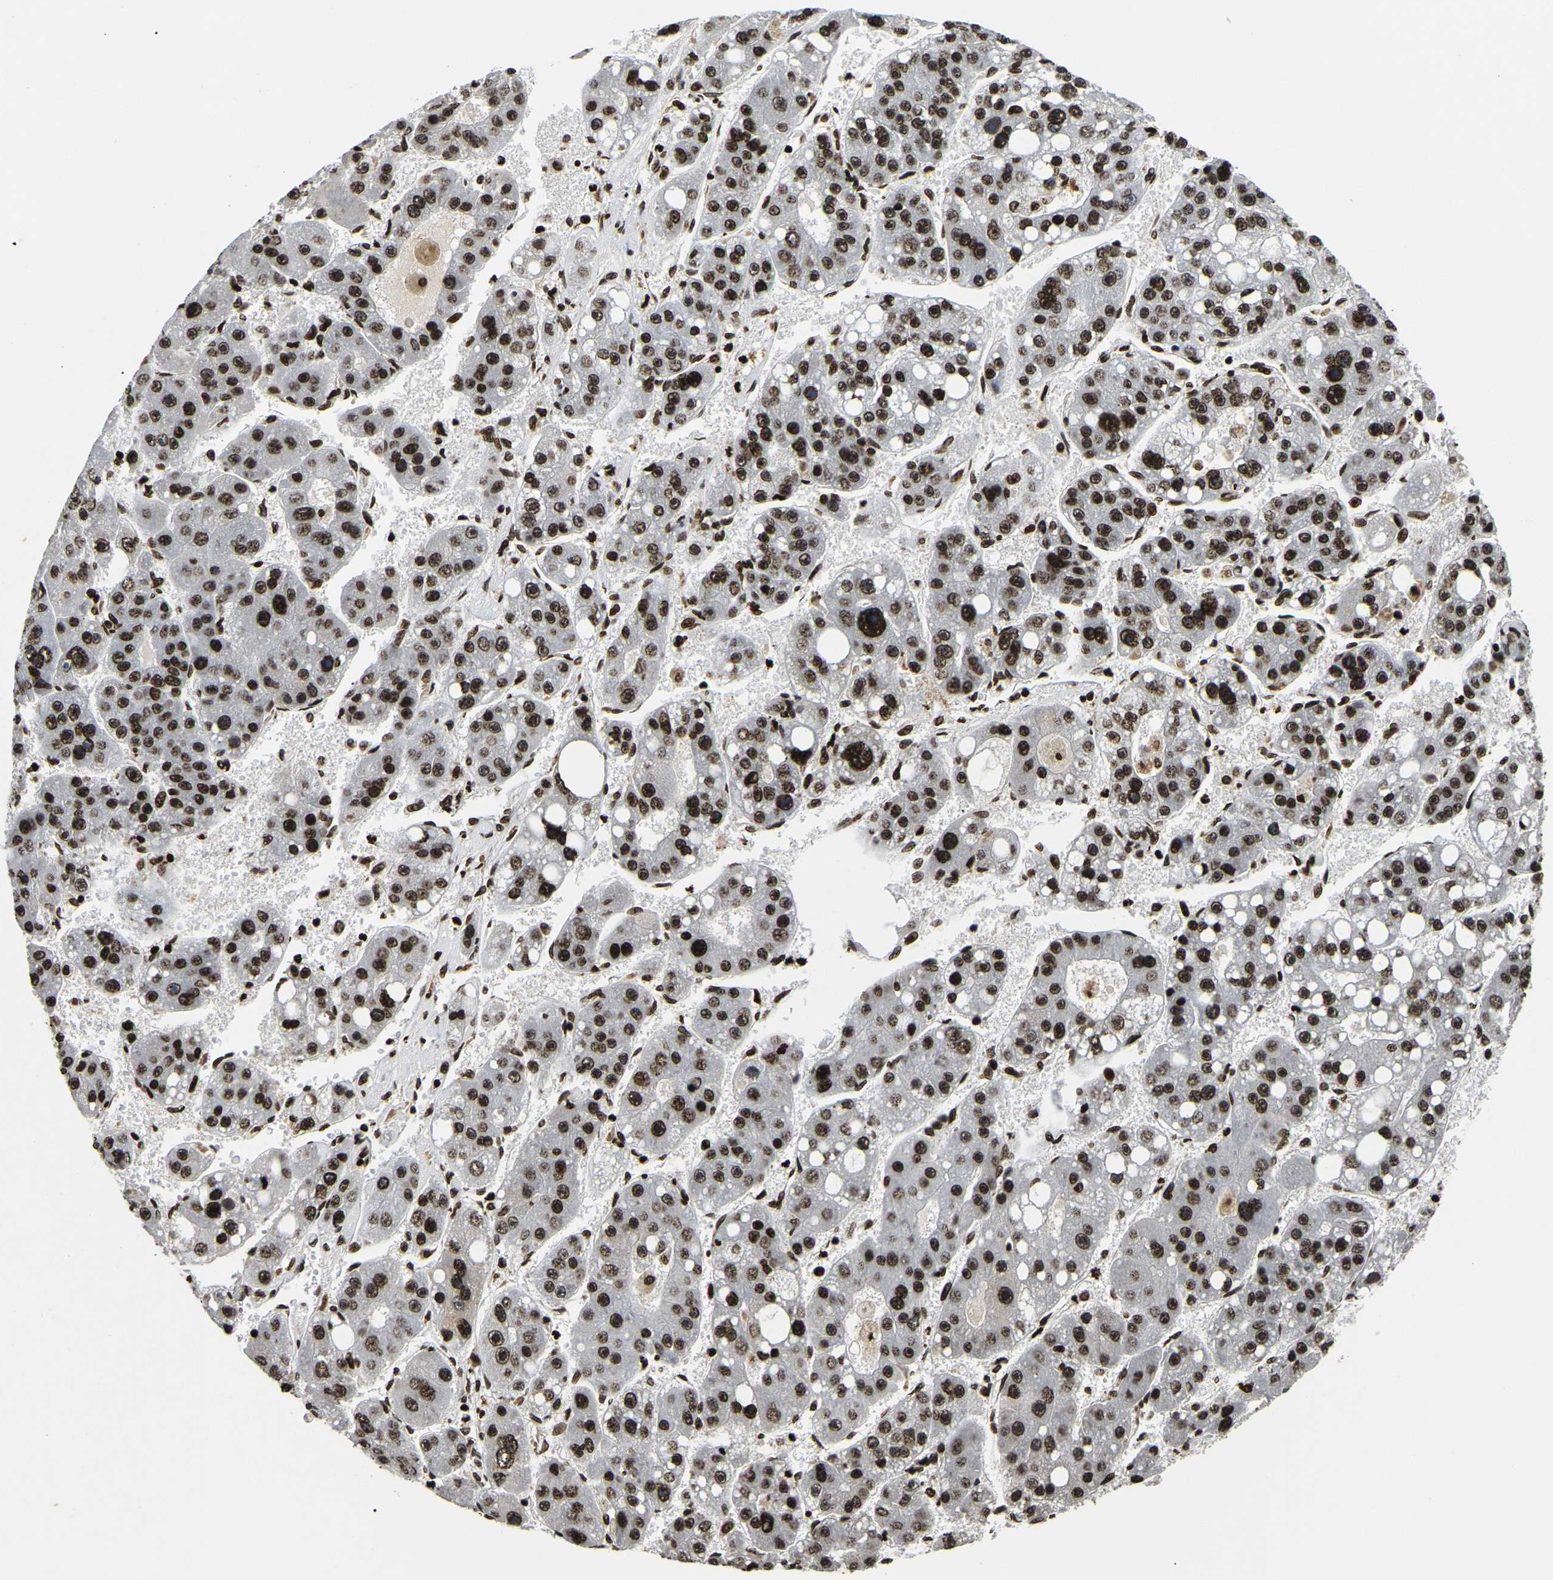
{"staining": {"intensity": "strong", "quantity": ">75%", "location": "nuclear"}, "tissue": "liver cancer", "cell_type": "Tumor cells", "image_type": "cancer", "snomed": [{"axis": "morphology", "description": "Carcinoma, Hepatocellular, NOS"}, {"axis": "topography", "description": "Liver"}], "caption": "This histopathology image shows immunohistochemistry staining of human liver cancer, with high strong nuclear staining in about >75% of tumor cells.", "gene": "LRRC61", "patient": {"sex": "female", "age": 61}}